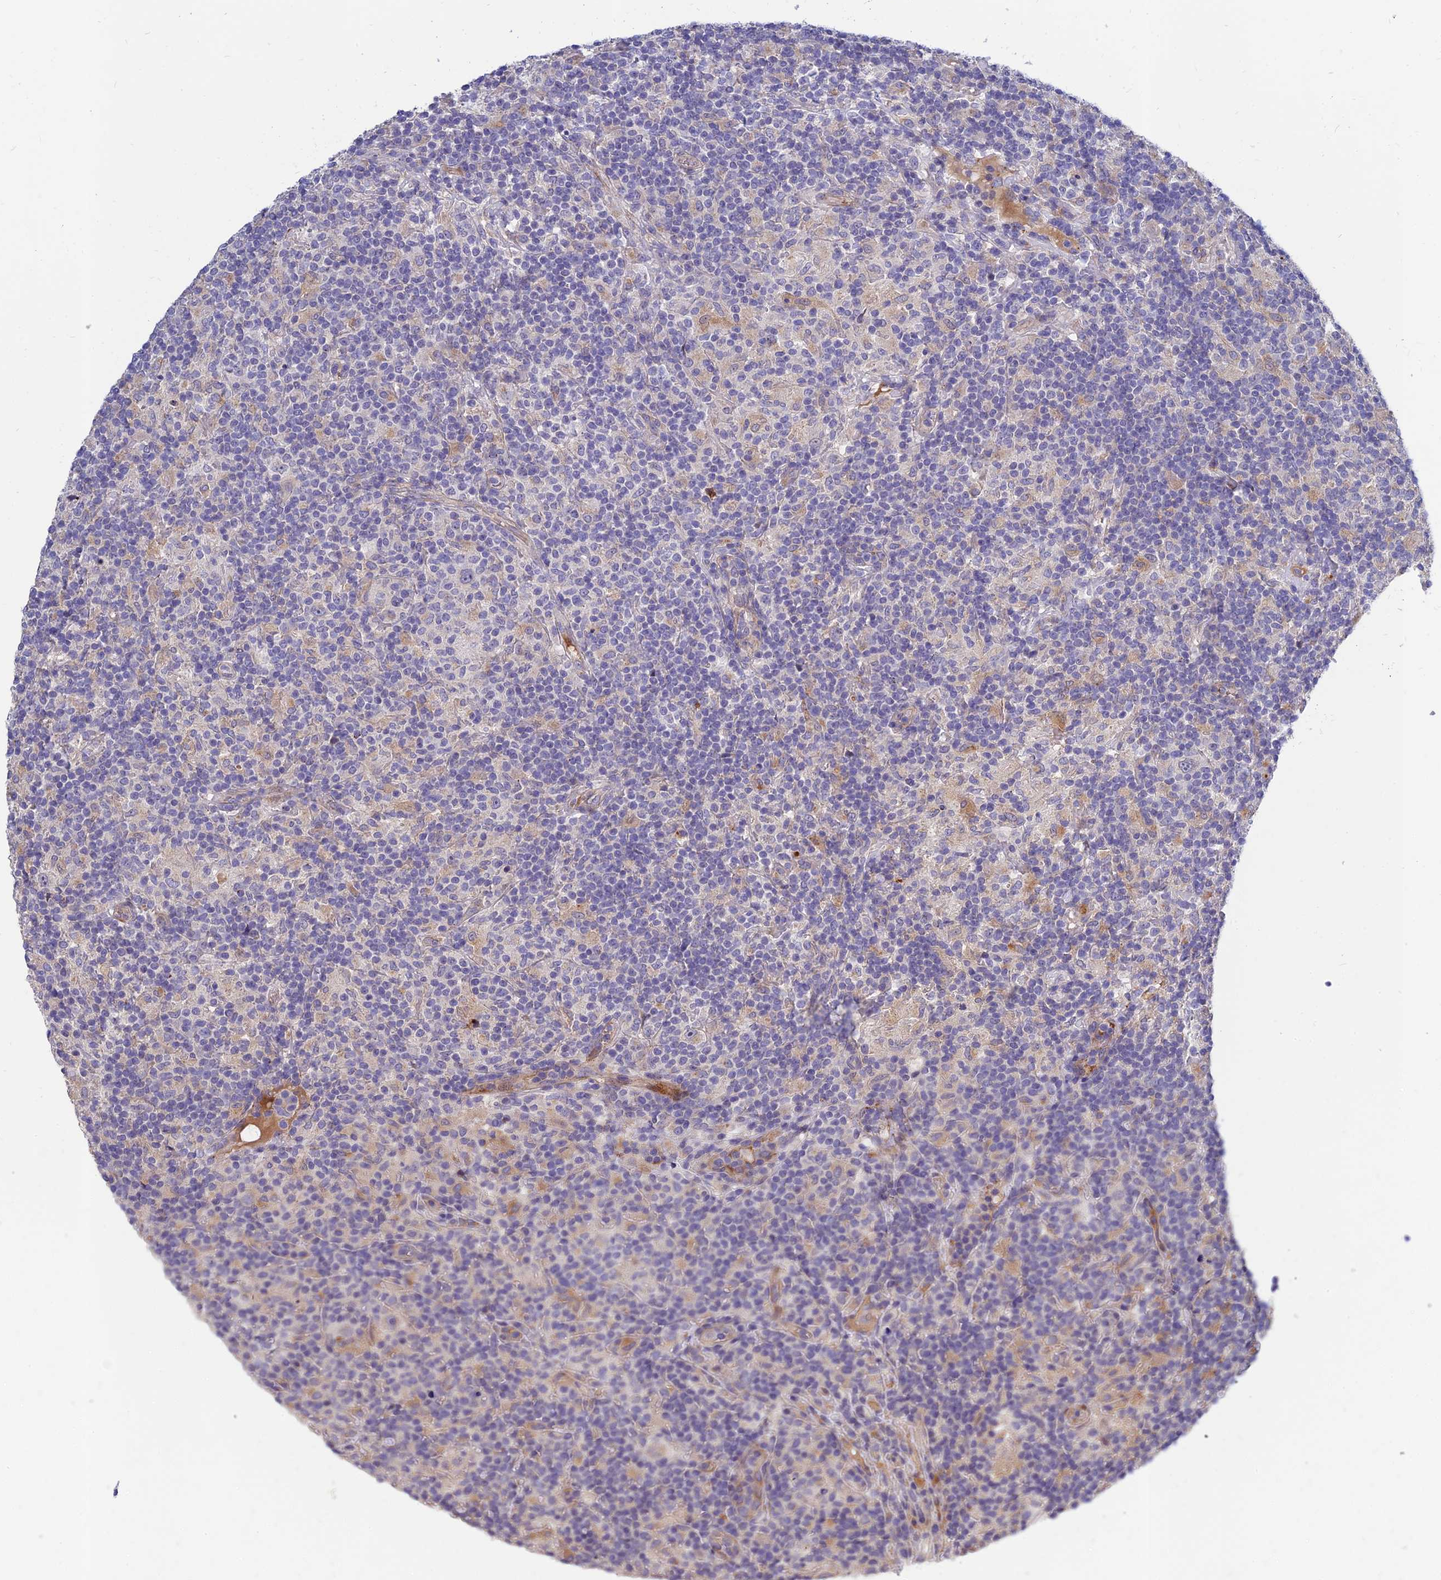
{"staining": {"intensity": "negative", "quantity": "none", "location": "none"}, "tissue": "lymphoma", "cell_type": "Tumor cells", "image_type": "cancer", "snomed": [{"axis": "morphology", "description": "Hodgkin's disease, NOS"}, {"axis": "topography", "description": "Lymph node"}], "caption": "Lymphoma stained for a protein using immunohistochemistry demonstrates no expression tumor cells.", "gene": "MRPL35", "patient": {"sex": "male", "age": 70}}